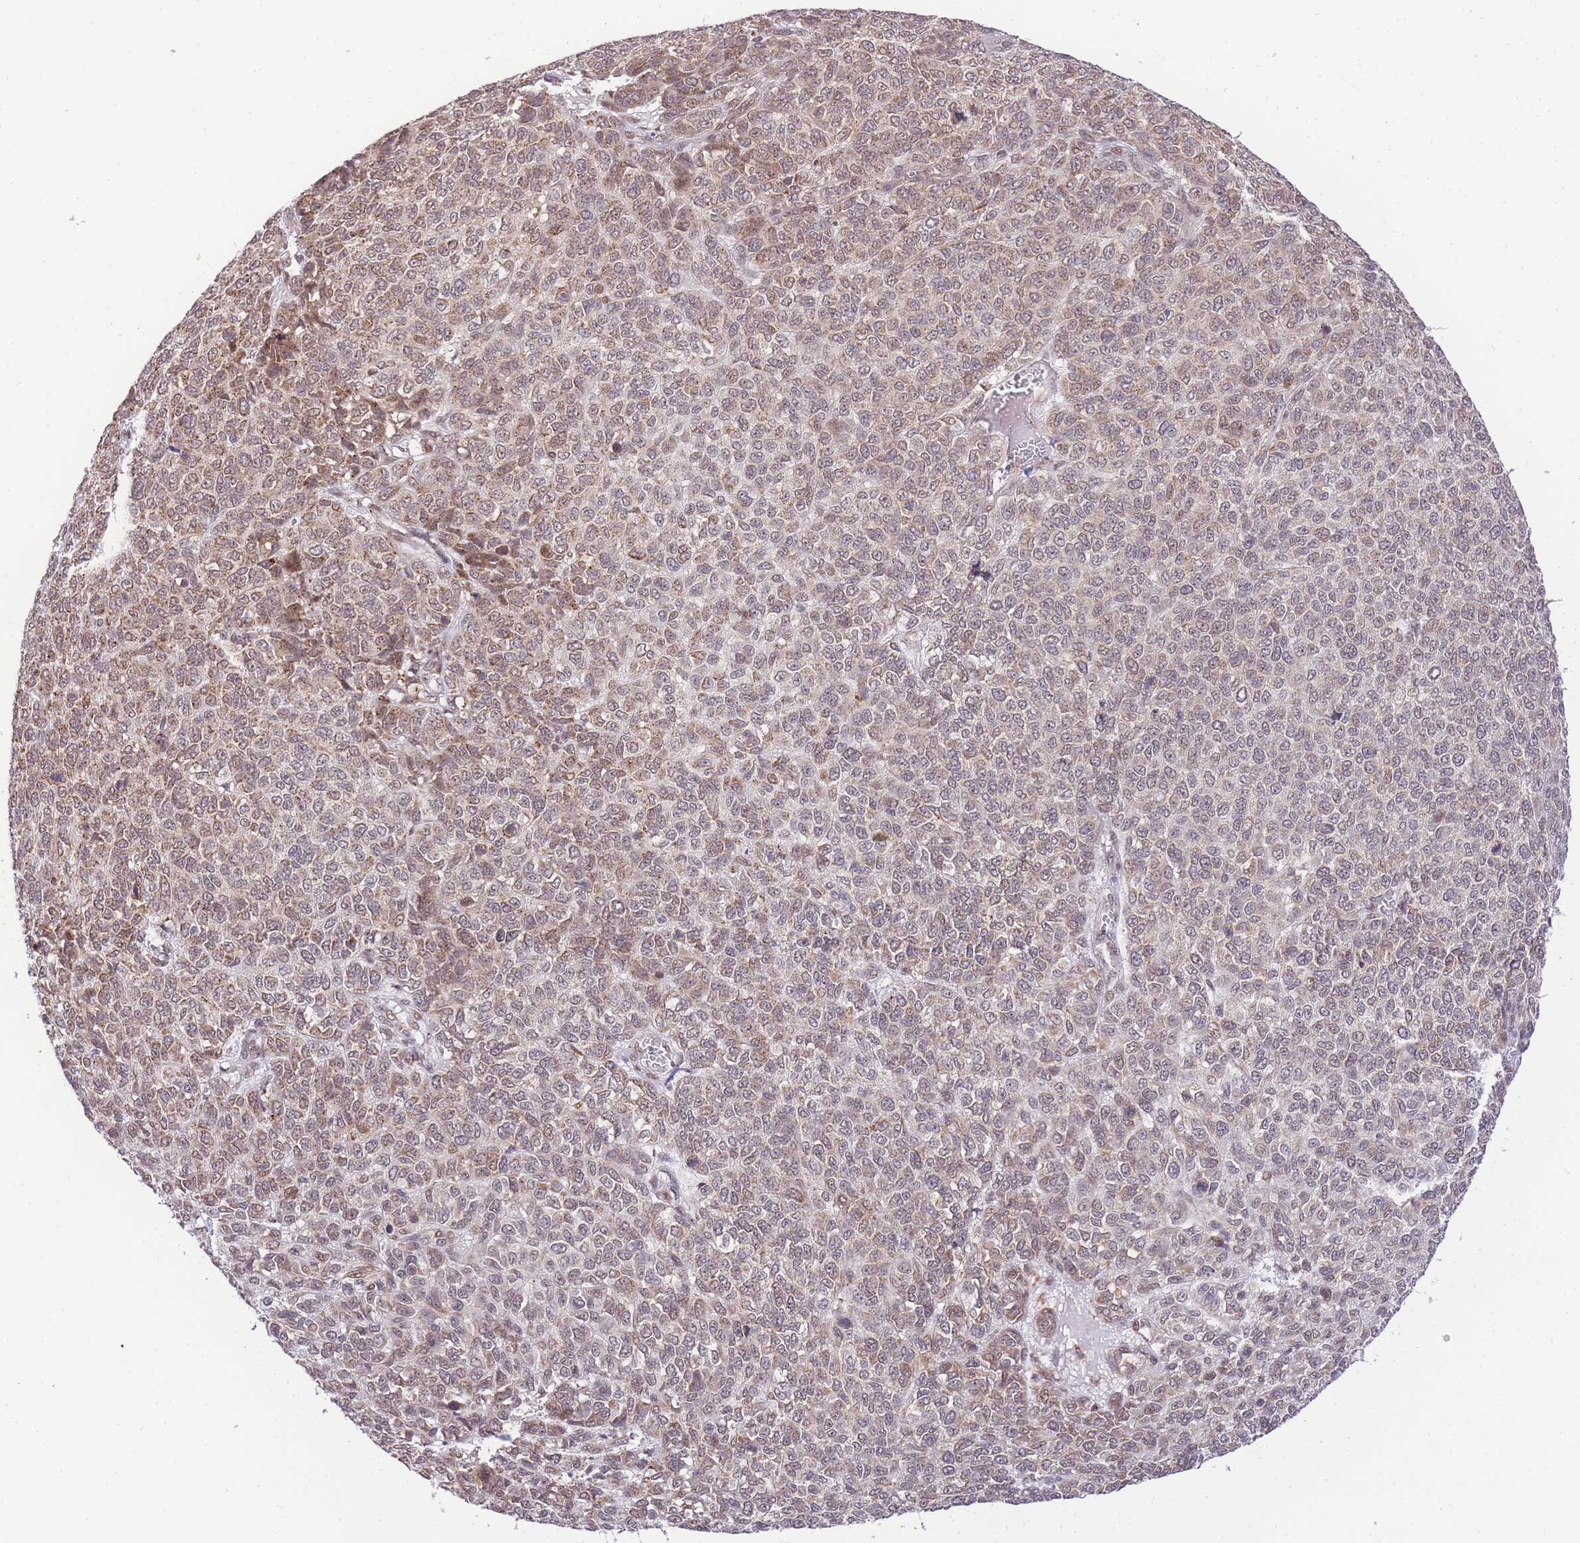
{"staining": {"intensity": "weak", "quantity": ">75%", "location": "cytoplasmic/membranous,nuclear"}, "tissue": "melanoma", "cell_type": "Tumor cells", "image_type": "cancer", "snomed": [{"axis": "morphology", "description": "Malignant melanoma, NOS"}, {"axis": "topography", "description": "Skin"}], "caption": "This image reveals IHC staining of malignant melanoma, with low weak cytoplasmic/membranous and nuclear expression in approximately >75% of tumor cells.", "gene": "PUS10", "patient": {"sex": "male", "age": 49}}